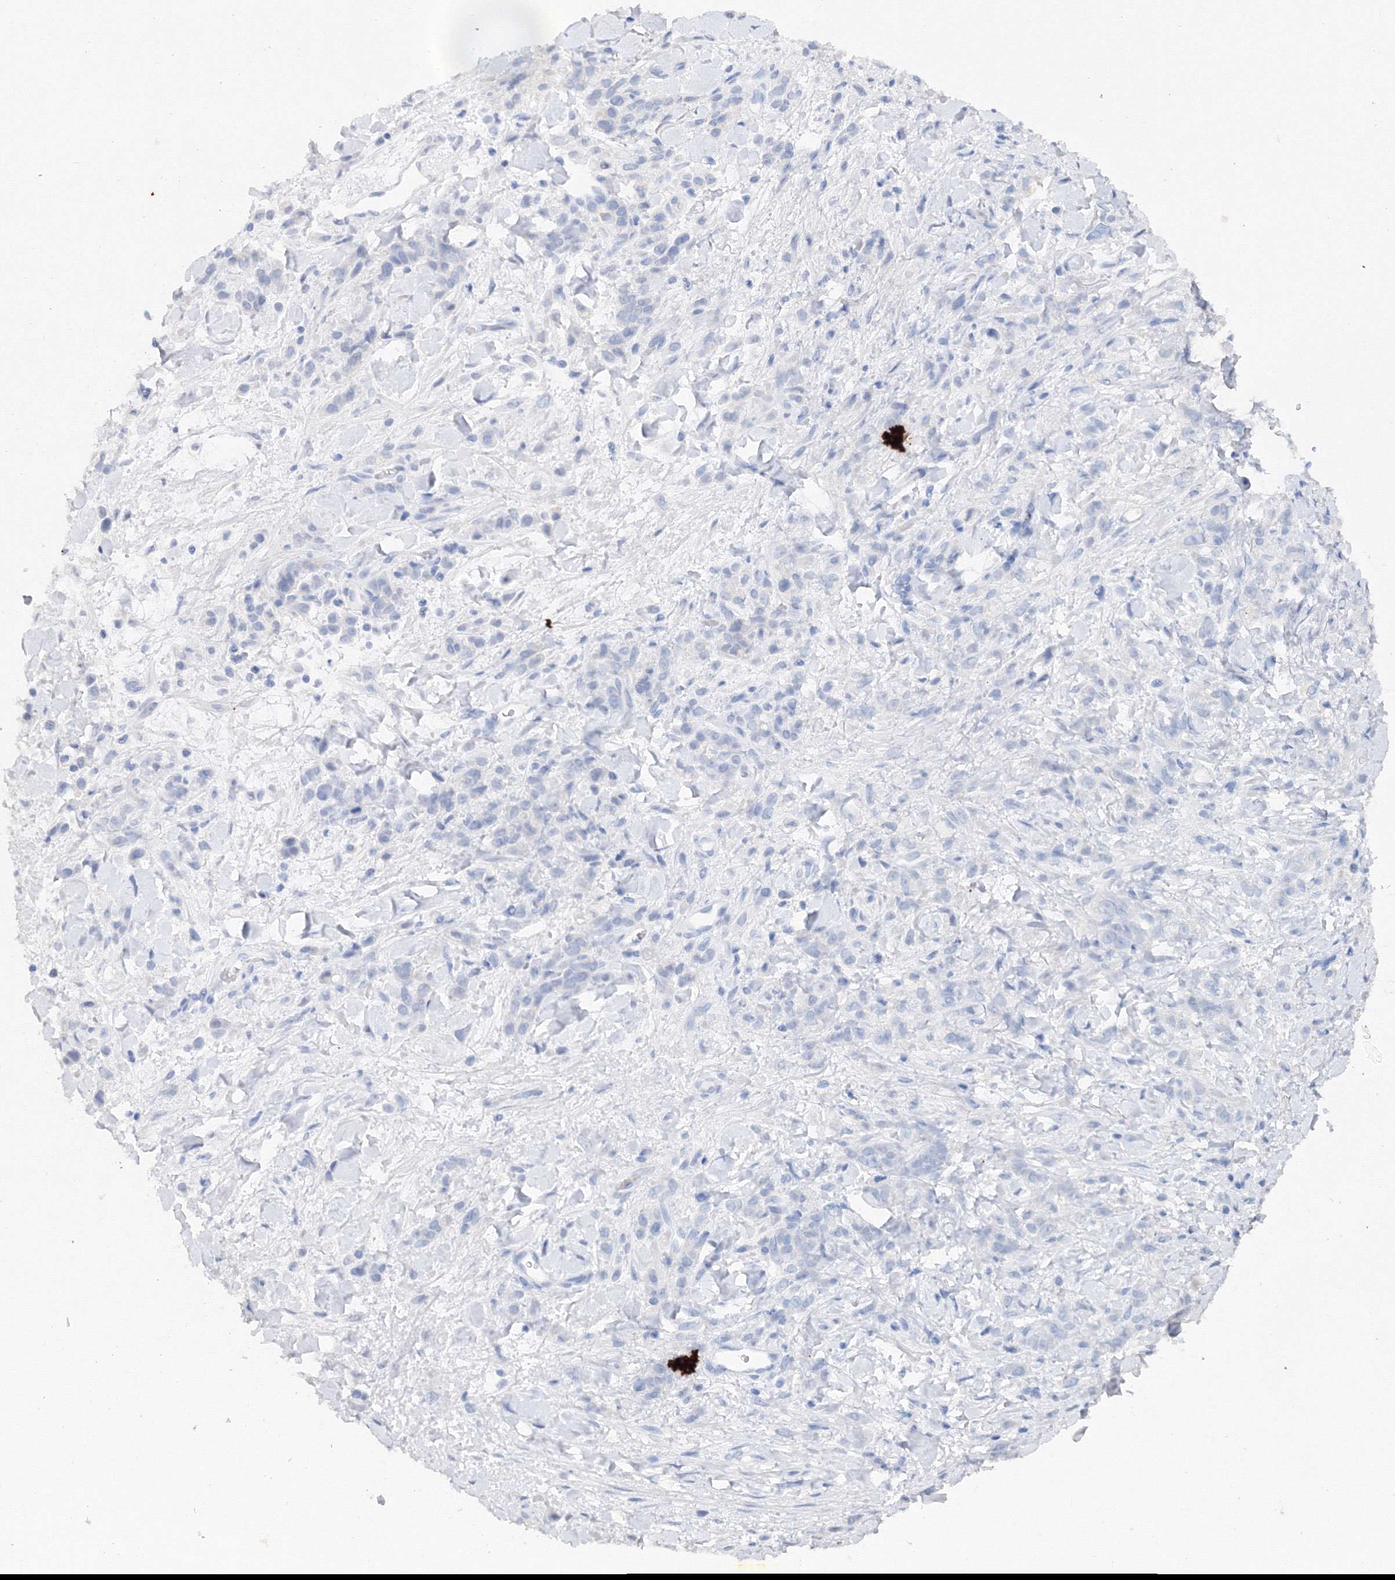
{"staining": {"intensity": "negative", "quantity": "none", "location": "none"}, "tissue": "stomach cancer", "cell_type": "Tumor cells", "image_type": "cancer", "snomed": [{"axis": "morphology", "description": "Normal tissue, NOS"}, {"axis": "morphology", "description": "Adenocarcinoma, NOS"}, {"axis": "topography", "description": "Stomach"}], "caption": "The immunohistochemistry image has no significant staining in tumor cells of adenocarcinoma (stomach) tissue. (DAB (3,3'-diaminobenzidine) IHC visualized using brightfield microscopy, high magnification).", "gene": "TAMM41", "patient": {"sex": "male", "age": 82}}